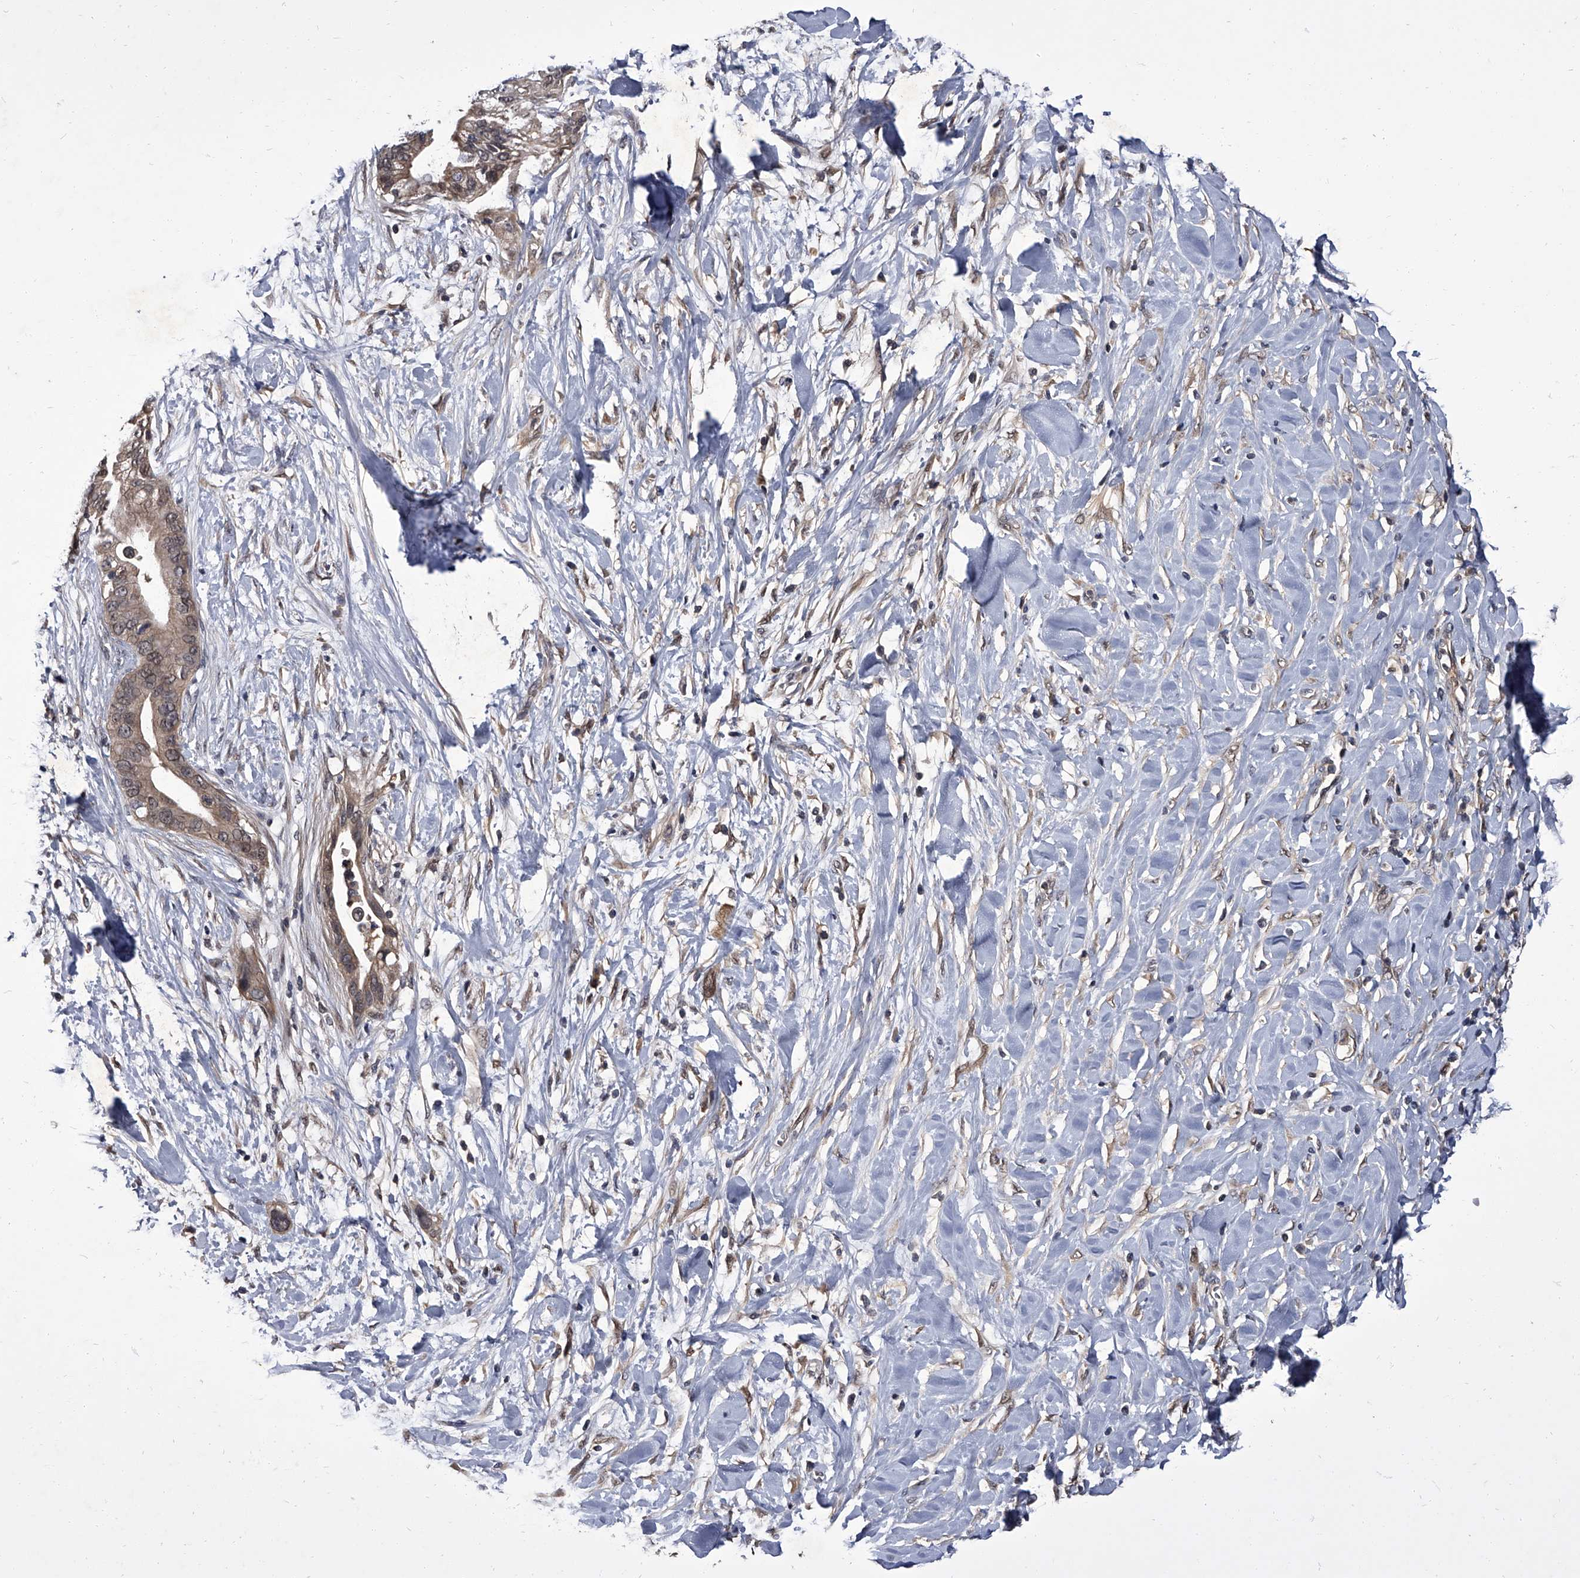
{"staining": {"intensity": "weak", "quantity": ">75%", "location": "cytoplasmic/membranous"}, "tissue": "pancreatic cancer", "cell_type": "Tumor cells", "image_type": "cancer", "snomed": [{"axis": "morphology", "description": "Normal tissue, NOS"}, {"axis": "morphology", "description": "Adenocarcinoma, NOS"}, {"axis": "topography", "description": "Pancreas"}, {"axis": "topography", "description": "Peripheral nerve tissue"}], "caption": "Immunohistochemical staining of human pancreatic adenocarcinoma exhibits weak cytoplasmic/membranous protein positivity in about >75% of tumor cells.", "gene": "SLC18B1", "patient": {"sex": "male", "age": 59}}